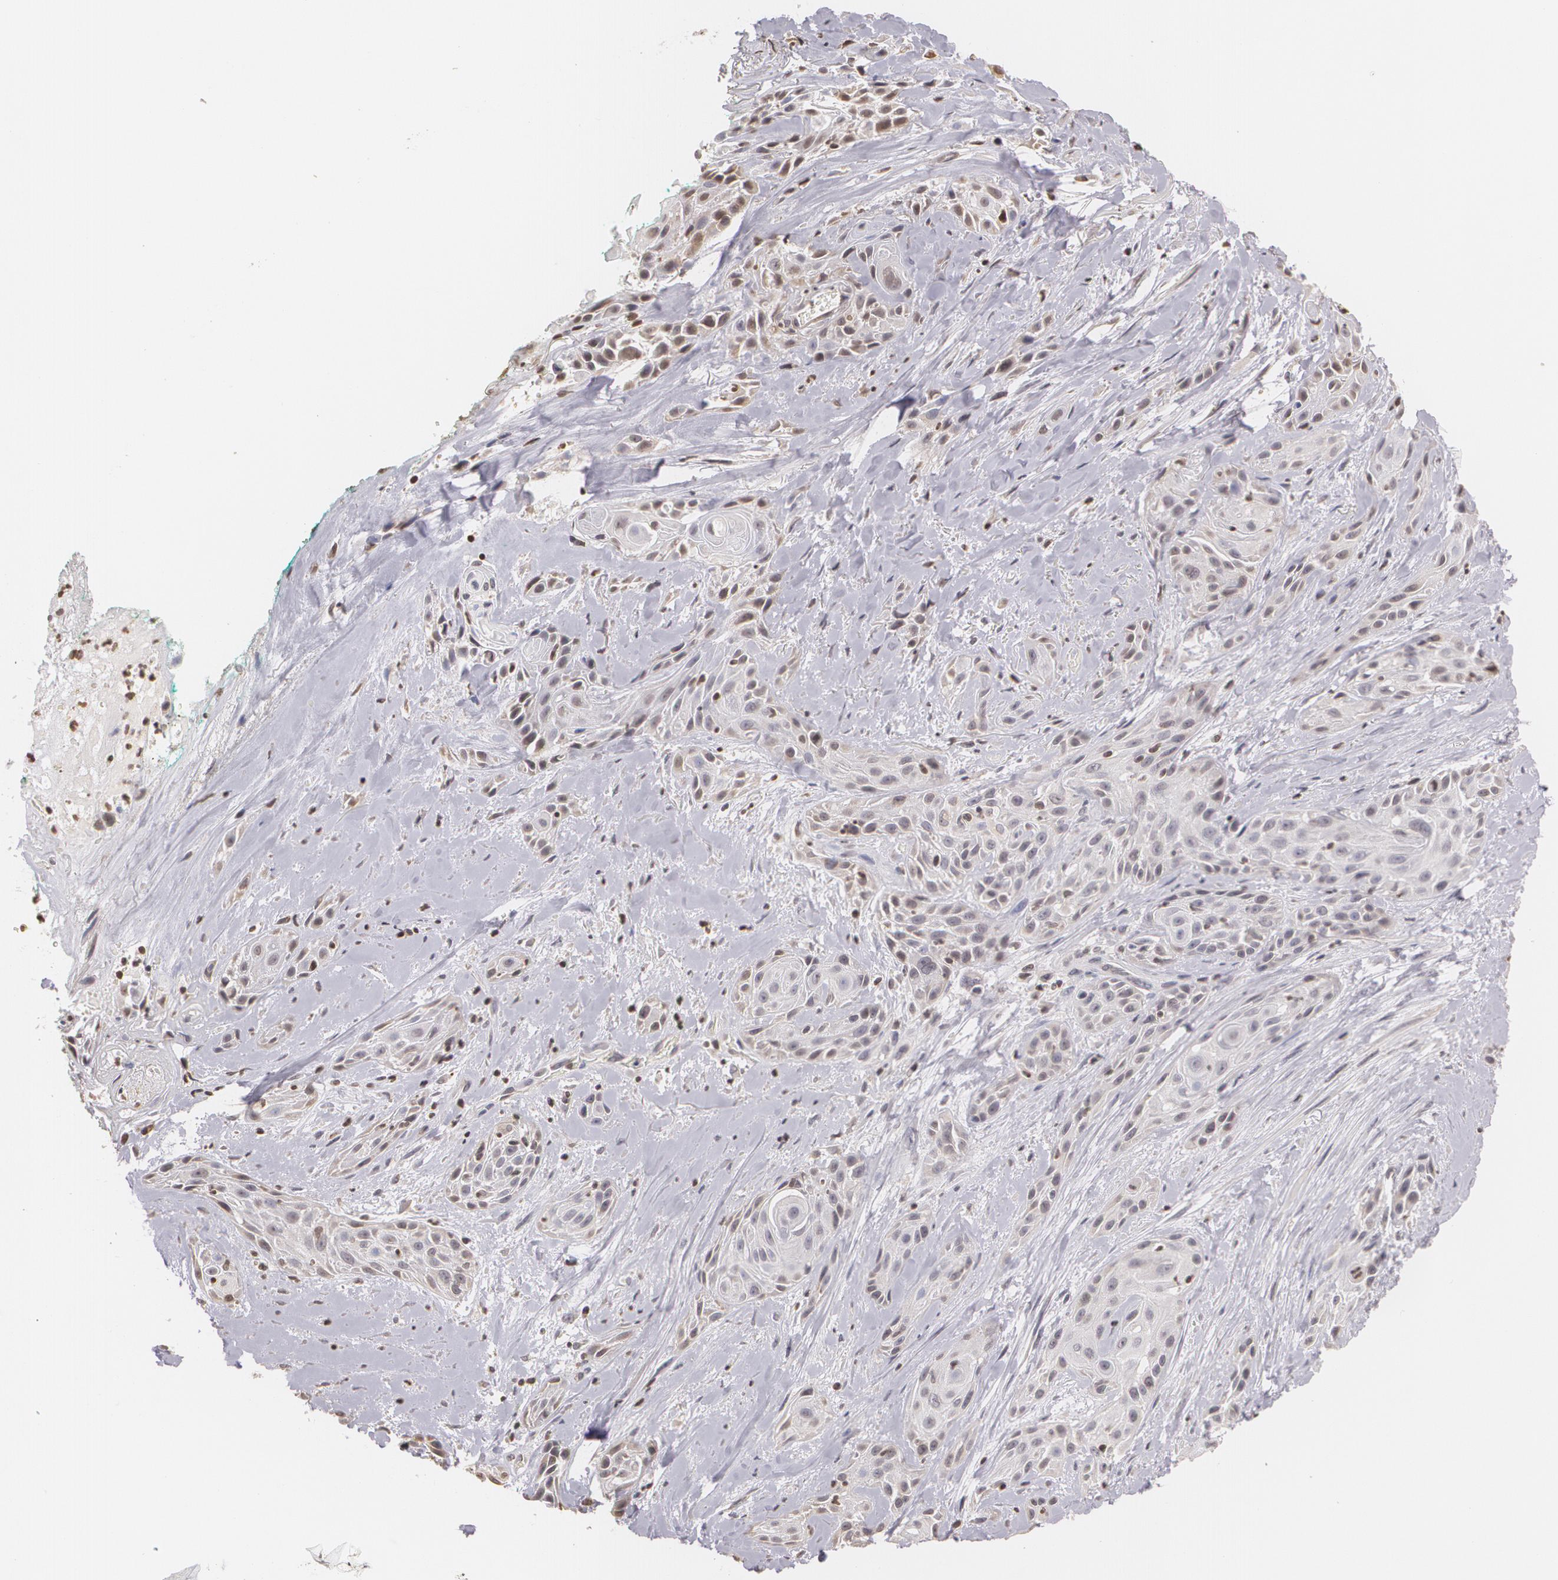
{"staining": {"intensity": "weak", "quantity": "<25%", "location": "nuclear"}, "tissue": "skin cancer", "cell_type": "Tumor cells", "image_type": "cancer", "snomed": [{"axis": "morphology", "description": "Squamous cell carcinoma, NOS"}, {"axis": "topography", "description": "Skin"}, {"axis": "topography", "description": "Anal"}], "caption": "DAB (3,3'-diaminobenzidine) immunohistochemical staining of skin cancer (squamous cell carcinoma) exhibits no significant staining in tumor cells. The staining is performed using DAB (3,3'-diaminobenzidine) brown chromogen with nuclei counter-stained in using hematoxylin.", "gene": "THRB", "patient": {"sex": "male", "age": 64}}